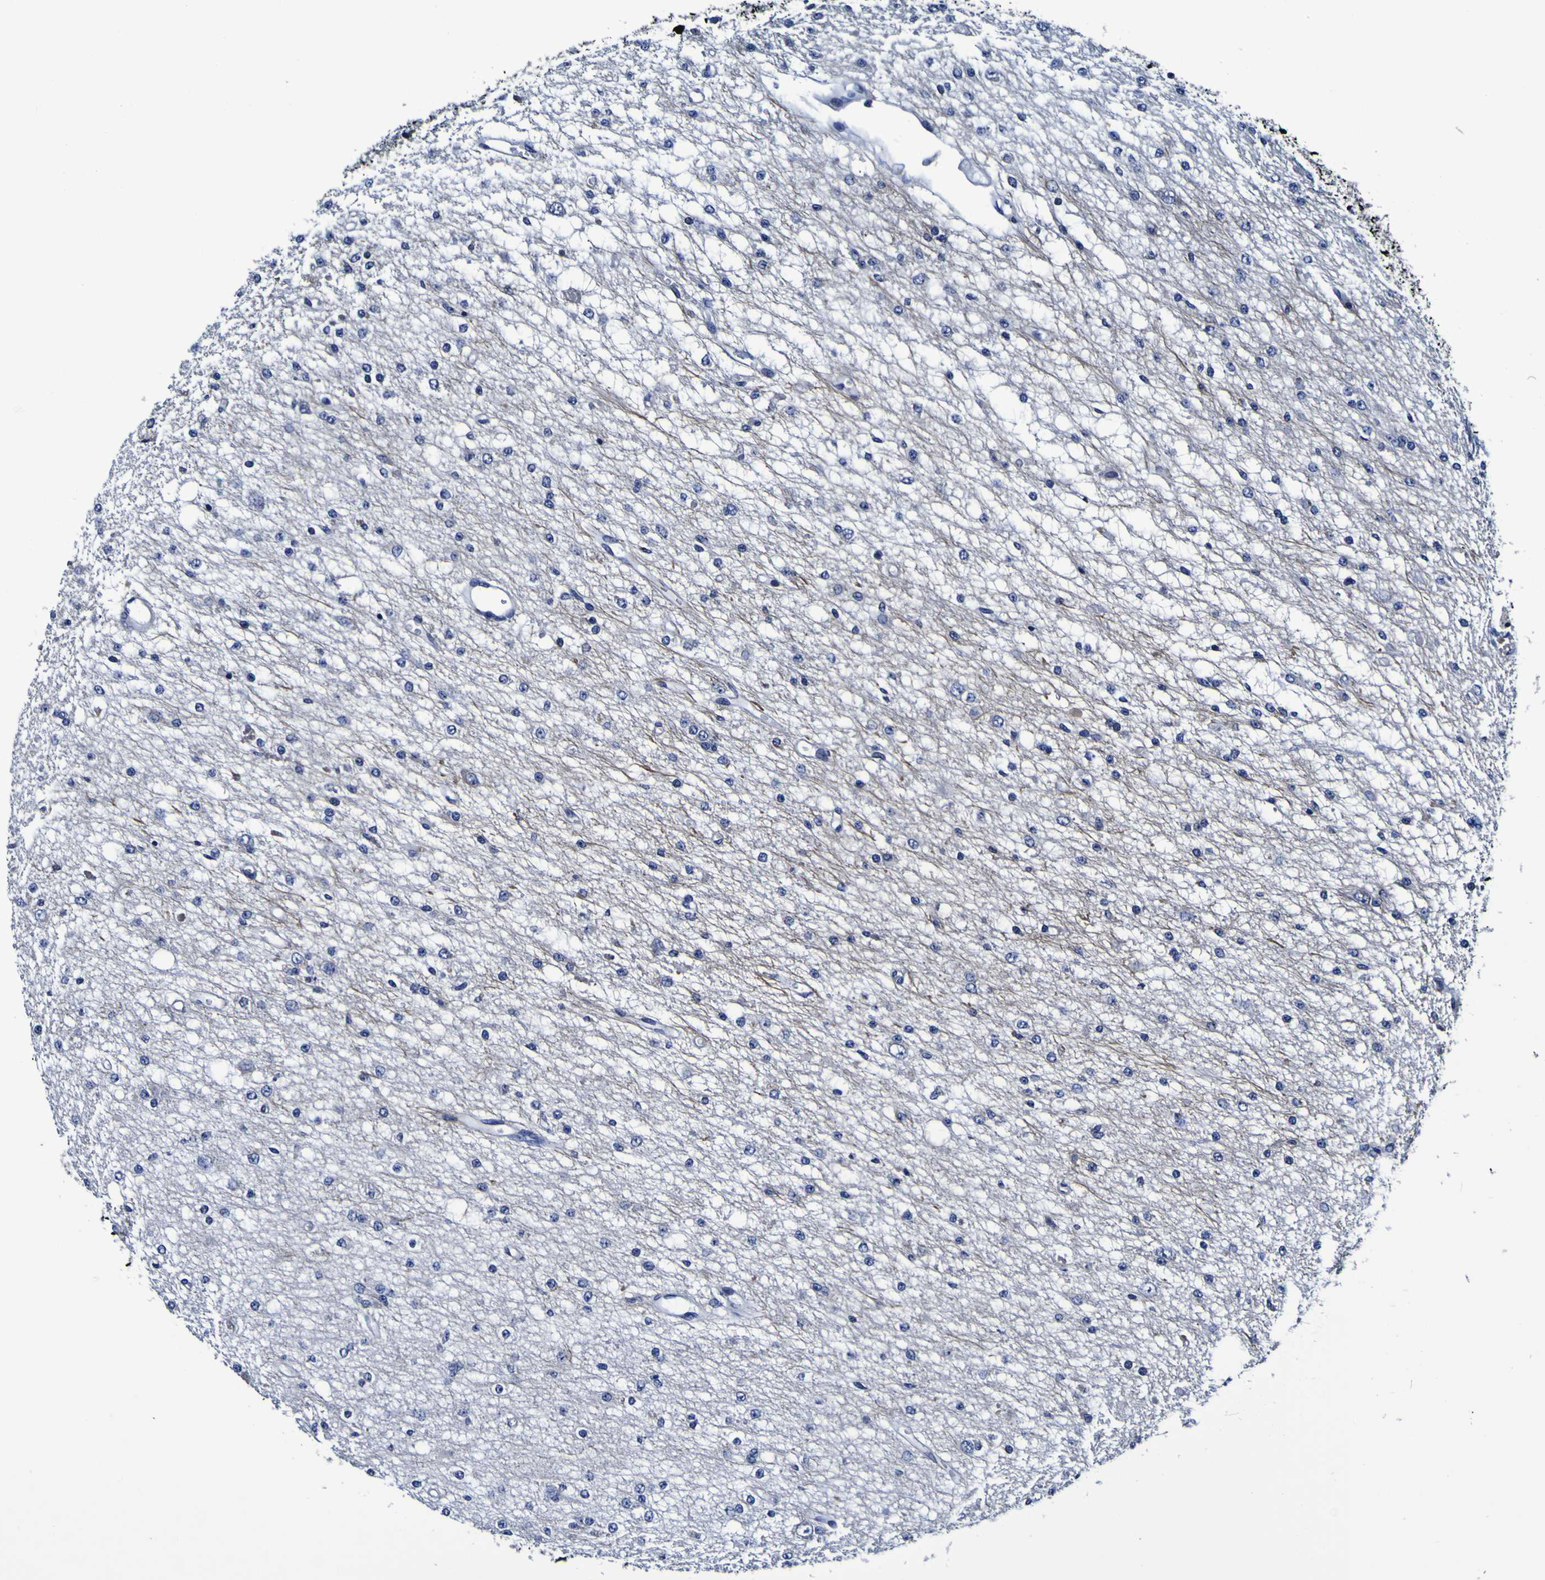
{"staining": {"intensity": "negative", "quantity": "none", "location": "none"}, "tissue": "glioma", "cell_type": "Tumor cells", "image_type": "cancer", "snomed": [{"axis": "morphology", "description": "Glioma, malignant, Low grade"}, {"axis": "topography", "description": "Brain"}], "caption": "A histopathology image of human glioma is negative for staining in tumor cells.", "gene": "PDLIM4", "patient": {"sex": "male", "age": 38}}